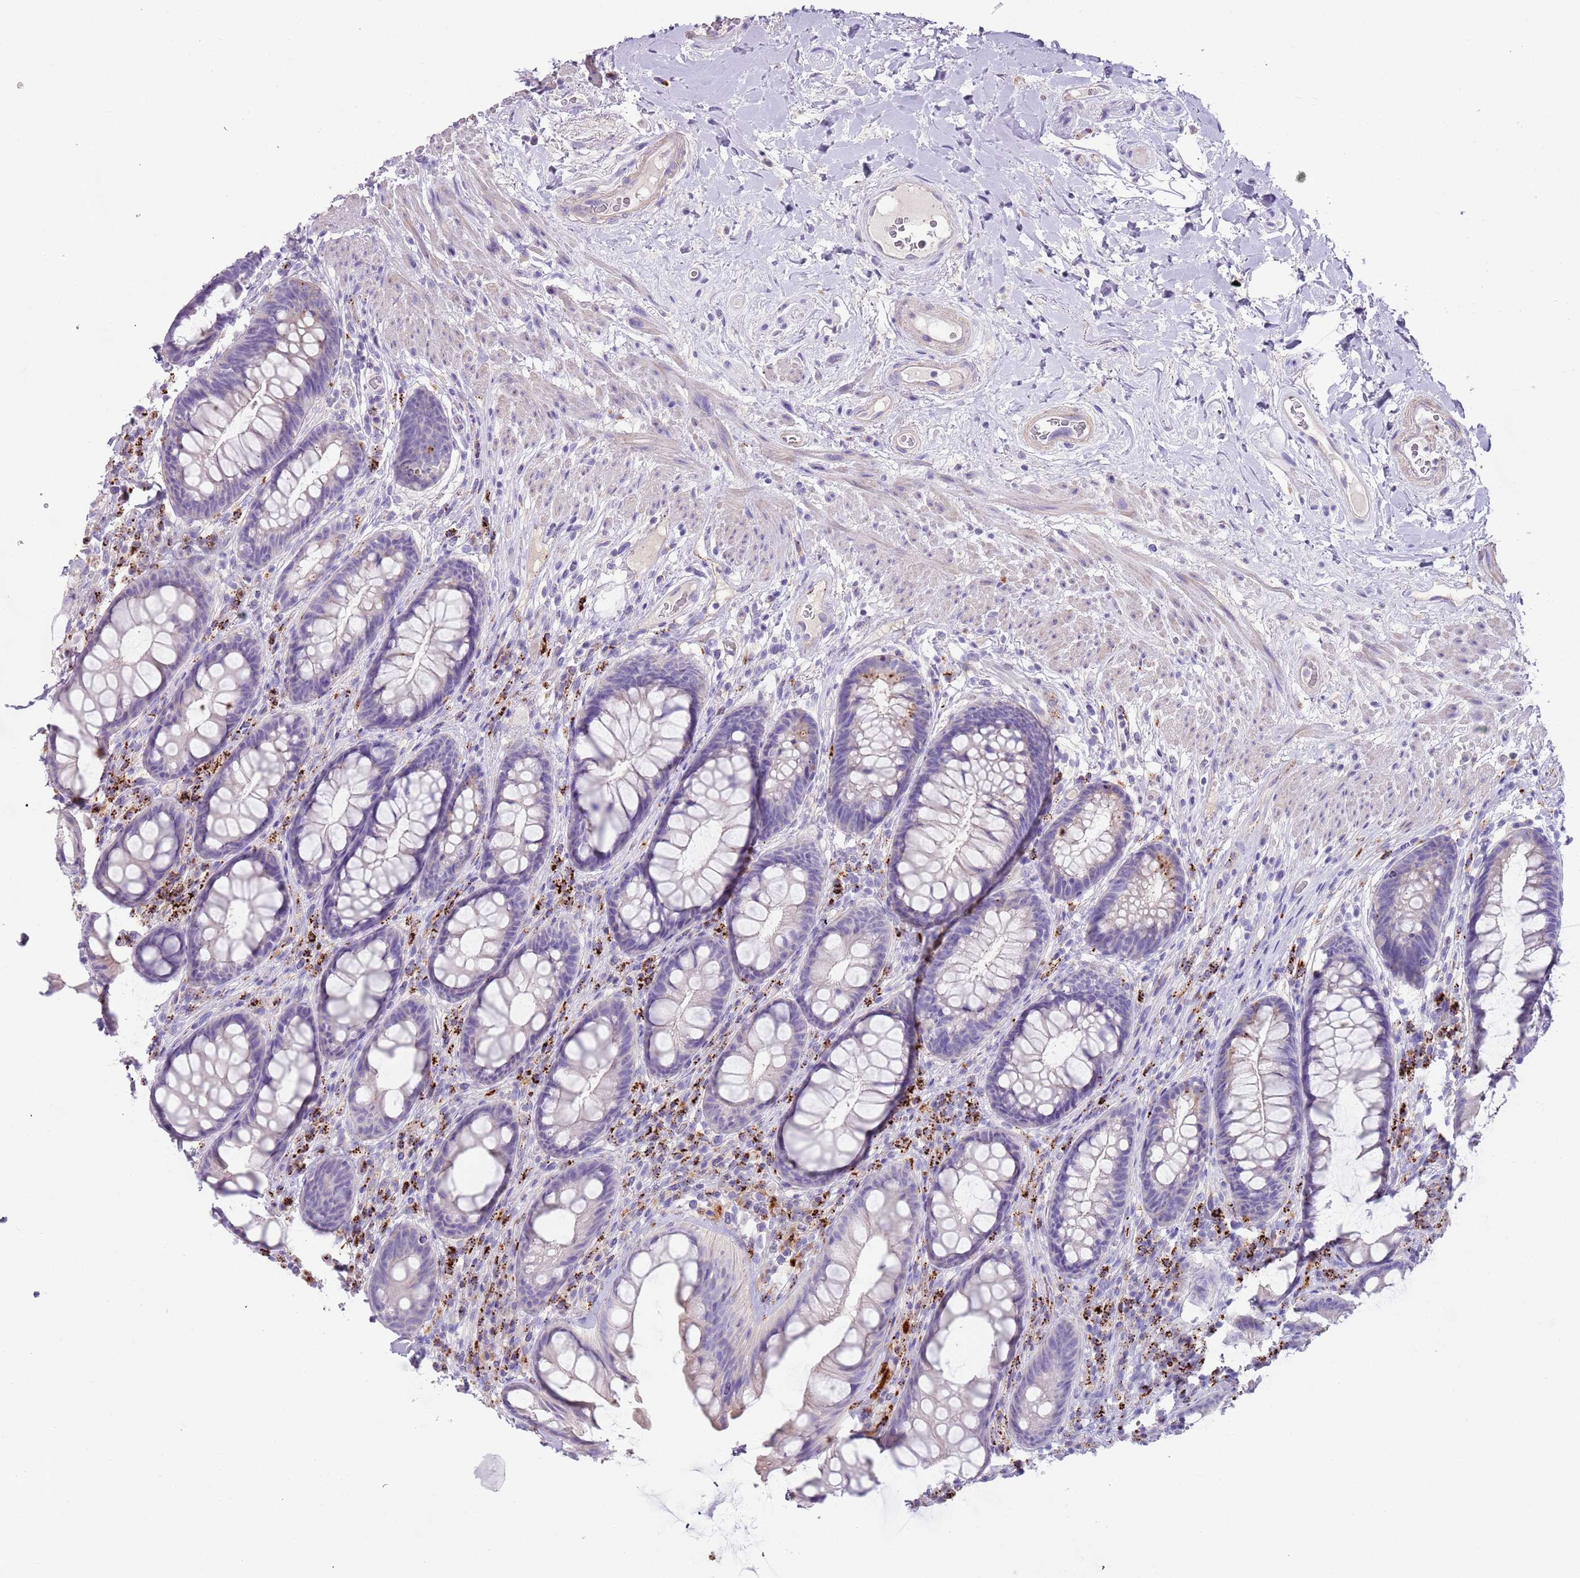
{"staining": {"intensity": "strong", "quantity": "<25%", "location": "cytoplasmic/membranous"}, "tissue": "rectum", "cell_type": "Glandular cells", "image_type": "normal", "snomed": [{"axis": "morphology", "description": "Normal tissue, NOS"}, {"axis": "topography", "description": "Rectum"}], "caption": "This histopathology image demonstrates benign rectum stained with immunohistochemistry to label a protein in brown. The cytoplasmic/membranous of glandular cells show strong positivity for the protein. Nuclei are counter-stained blue.", "gene": "LRRN3", "patient": {"sex": "male", "age": 74}}